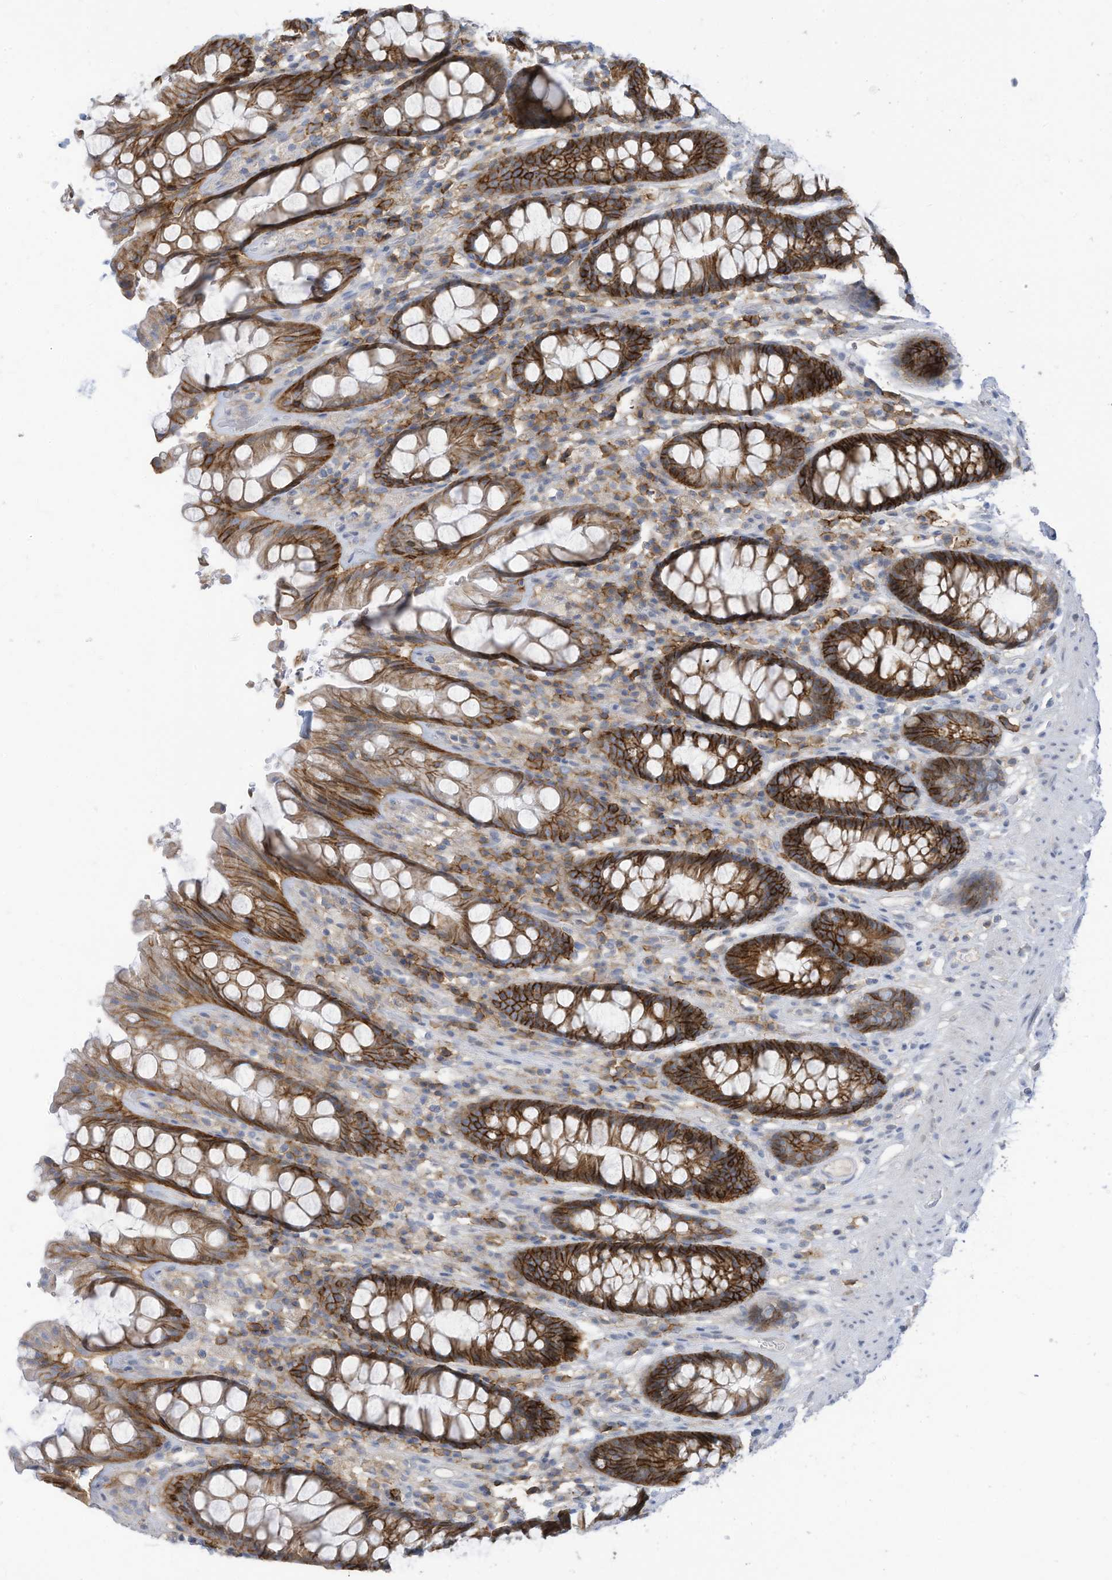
{"staining": {"intensity": "strong", "quantity": ">75%", "location": "cytoplasmic/membranous"}, "tissue": "rectum", "cell_type": "Glandular cells", "image_type": "normal", "snomed": [{"axis": "morphology", "description": "Normal tissue, NOS"}, {"axis": "topography", "description": "Rectum"}], "caption": "A micrograph of rectum stained for a protein shows strong cytoplasmic/membranous brown staining in glandular cells. (brown staining indicates protein expression, while blue staining denotes nuclei).", "gene": "SLC1A5", "patient": {"sex": "male", "age": 64}}